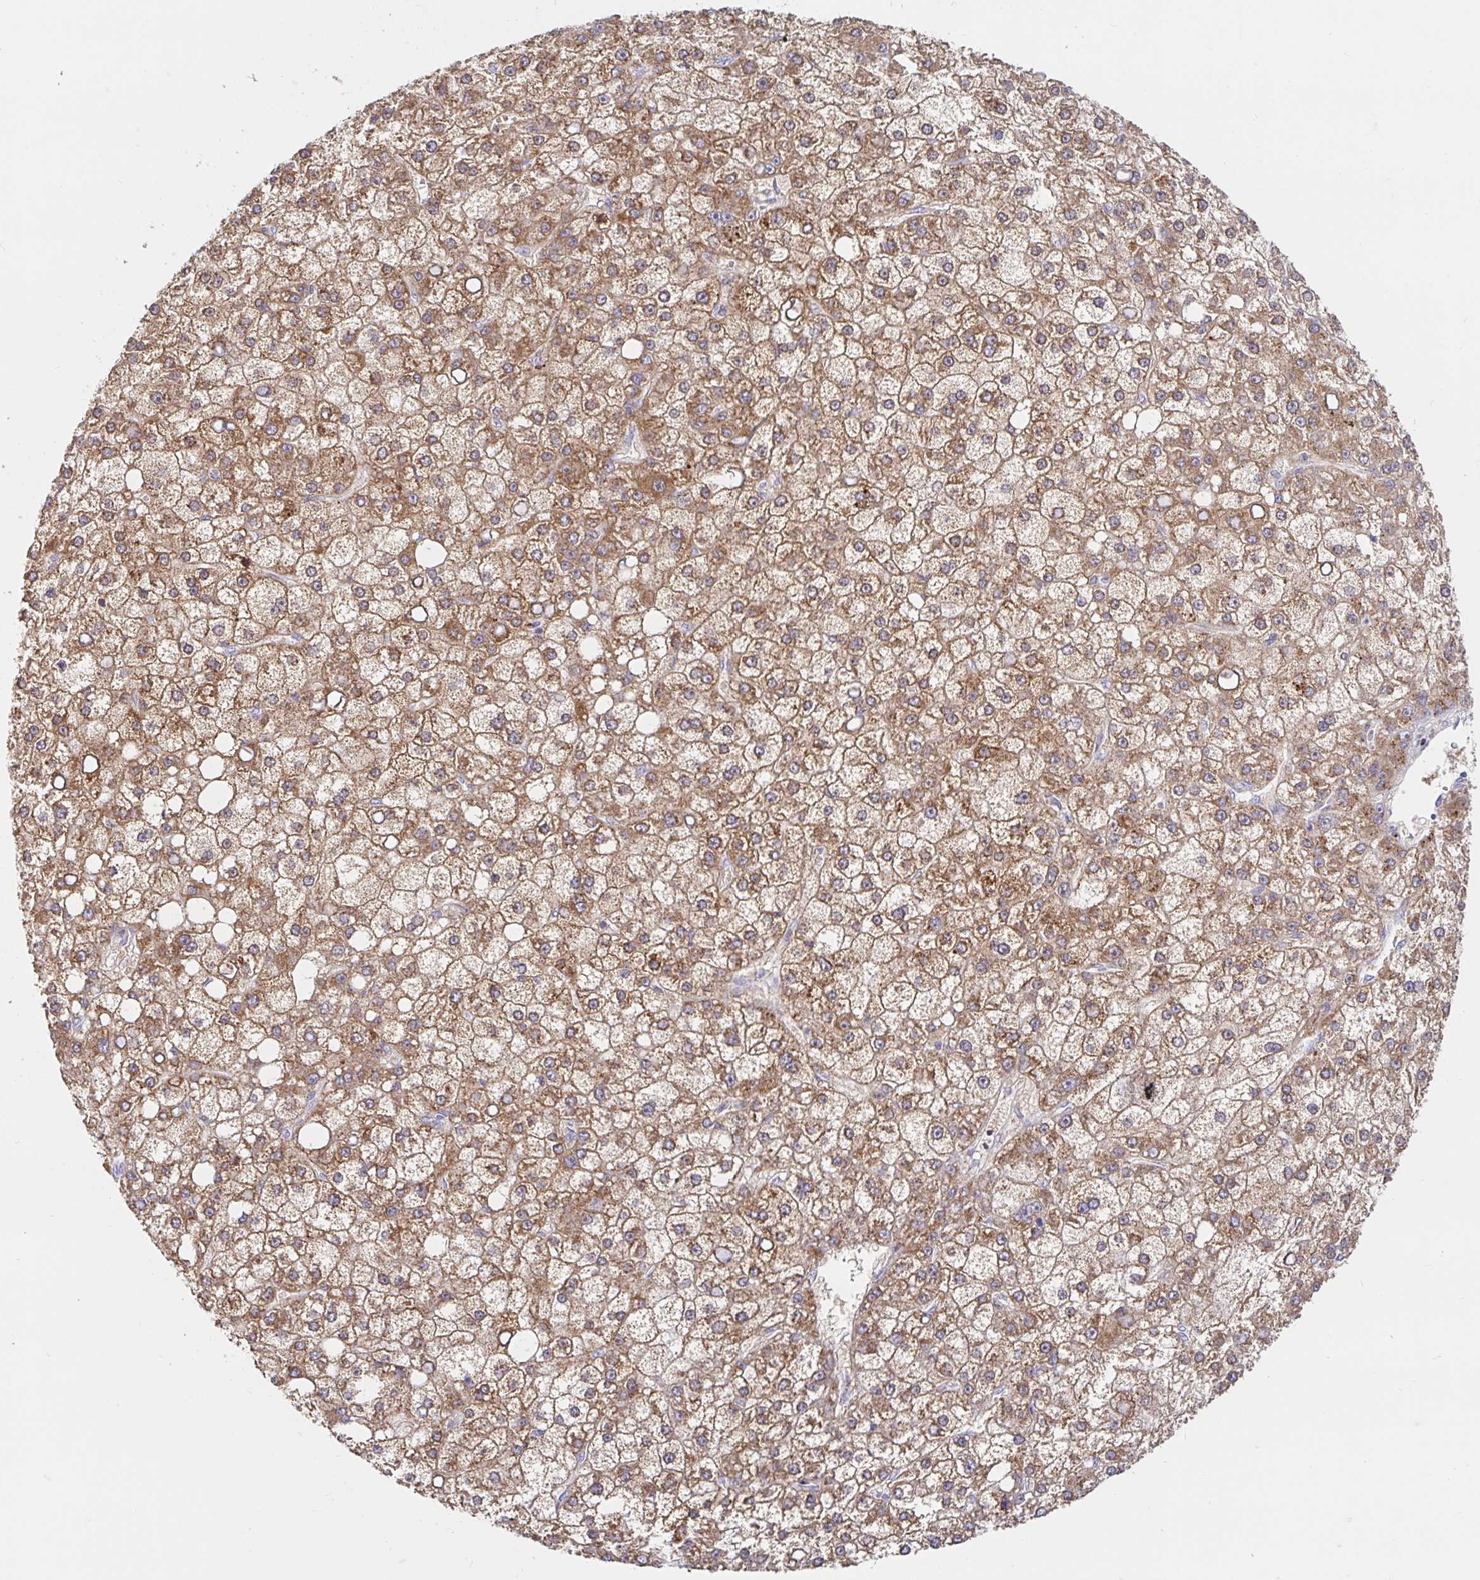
{"staining": {"intensity": "moderate", "quantity": ">75%", "location": "cytoplasmic/membranous"}, "tissue": "liver cancer", "cell_type": "Tumor cells", "image_type": "cancer", "snomed": [{"axis": "morphology", "description": "Carcinoma, Hepatocellular, NOS"}, {"axis": "topography", "description": "Liver"}], "caption": "An IHC image of tumor tissue is shown. Protein staining in brown shows moderate cytoplasmic/membranous positivity in hepatocellular carcinoma (liver) within tumor cells.", "gene": "PRDX3", "patient": {"sex": "male", "age": 67}}